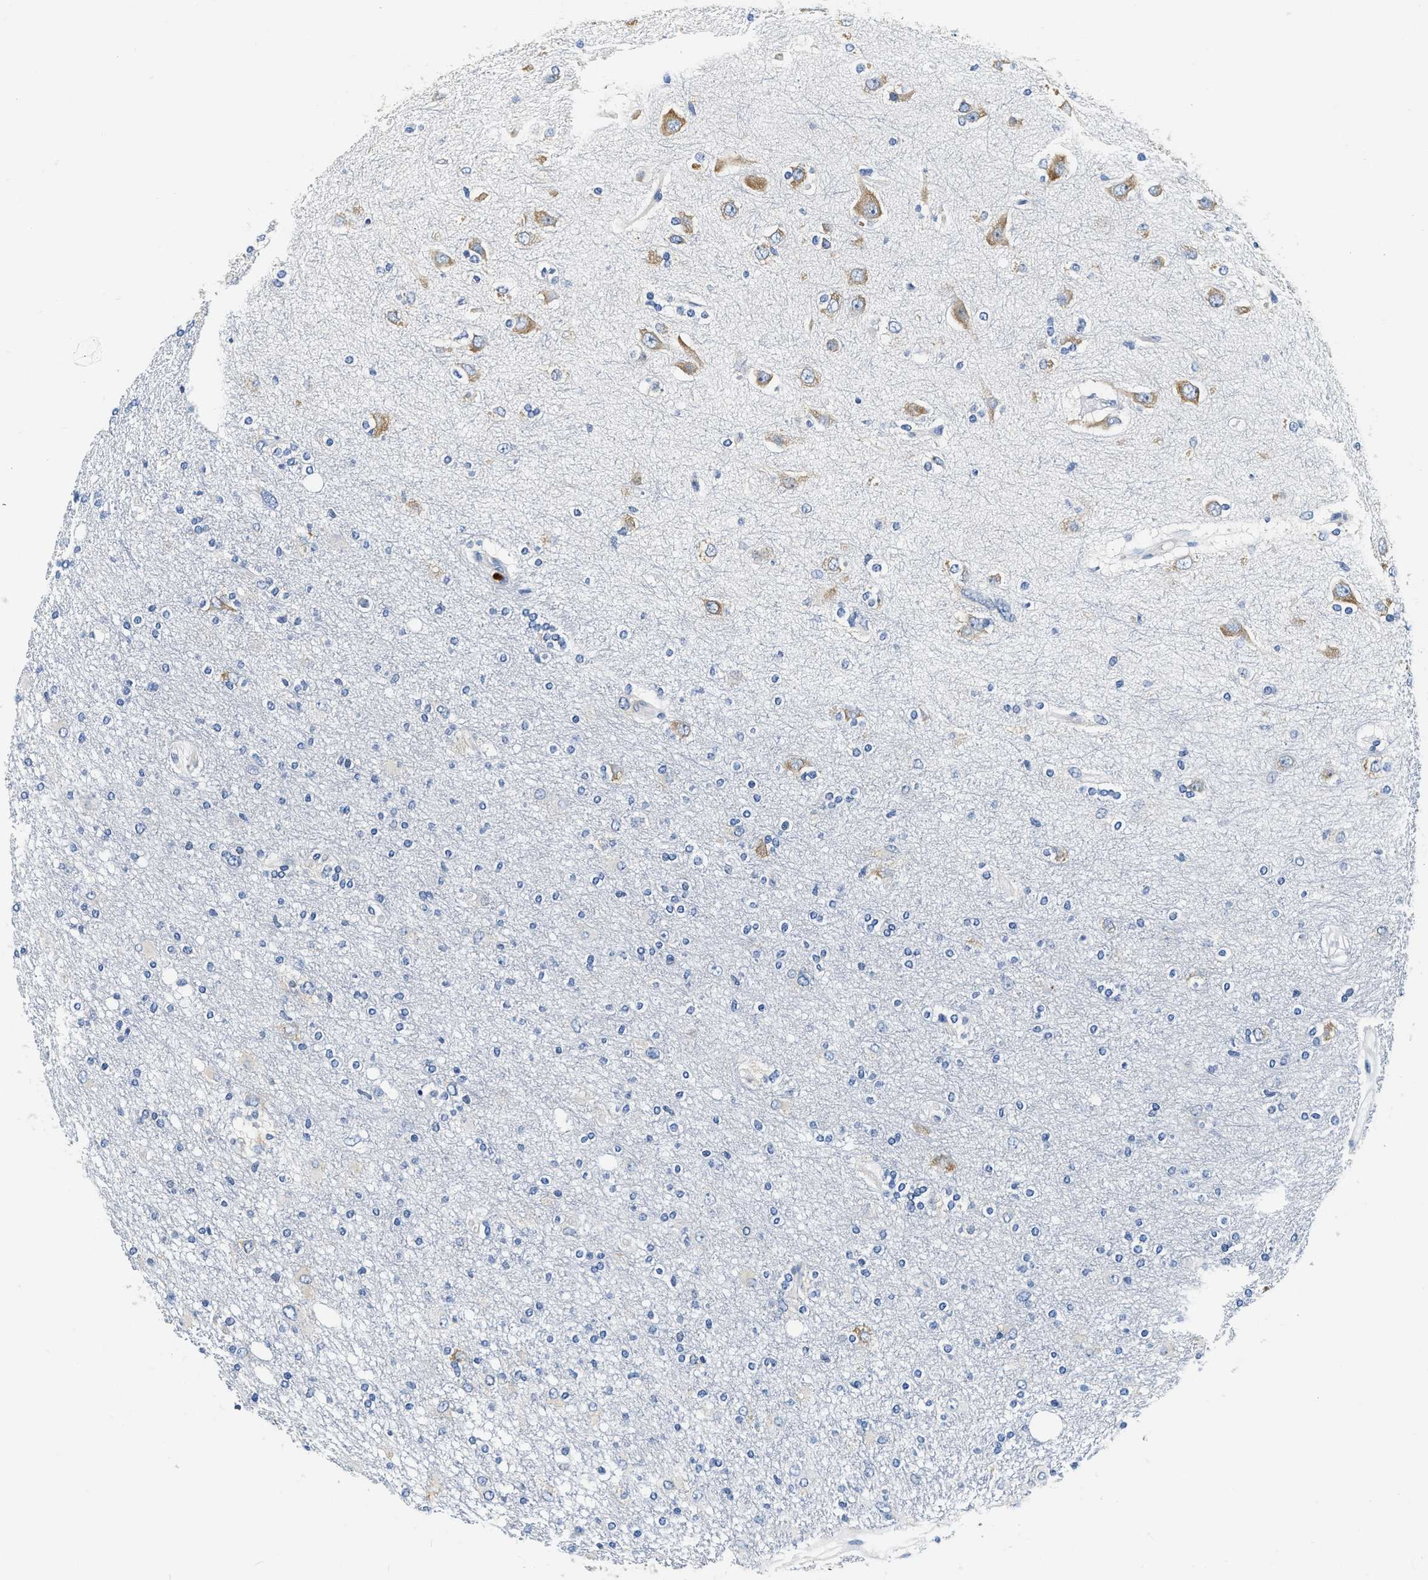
{"staining": {"intensity": "negative", "quantity": "none", "location": "none"}, "tissue": "glioma", "cell_type": "Tumor cells", "image_type": "cancer", "snomed": [{"axis": "morphology", "description": "Glioma, malignant, High grade"}, {"axis": "topography", "description": "Brain"}], "caption": "Human glioma stained for a protein using IHC reveals no staining in tumor cells.", "gene": "EIF2AK2", "patient": {"sex": "female", "age": 59}}